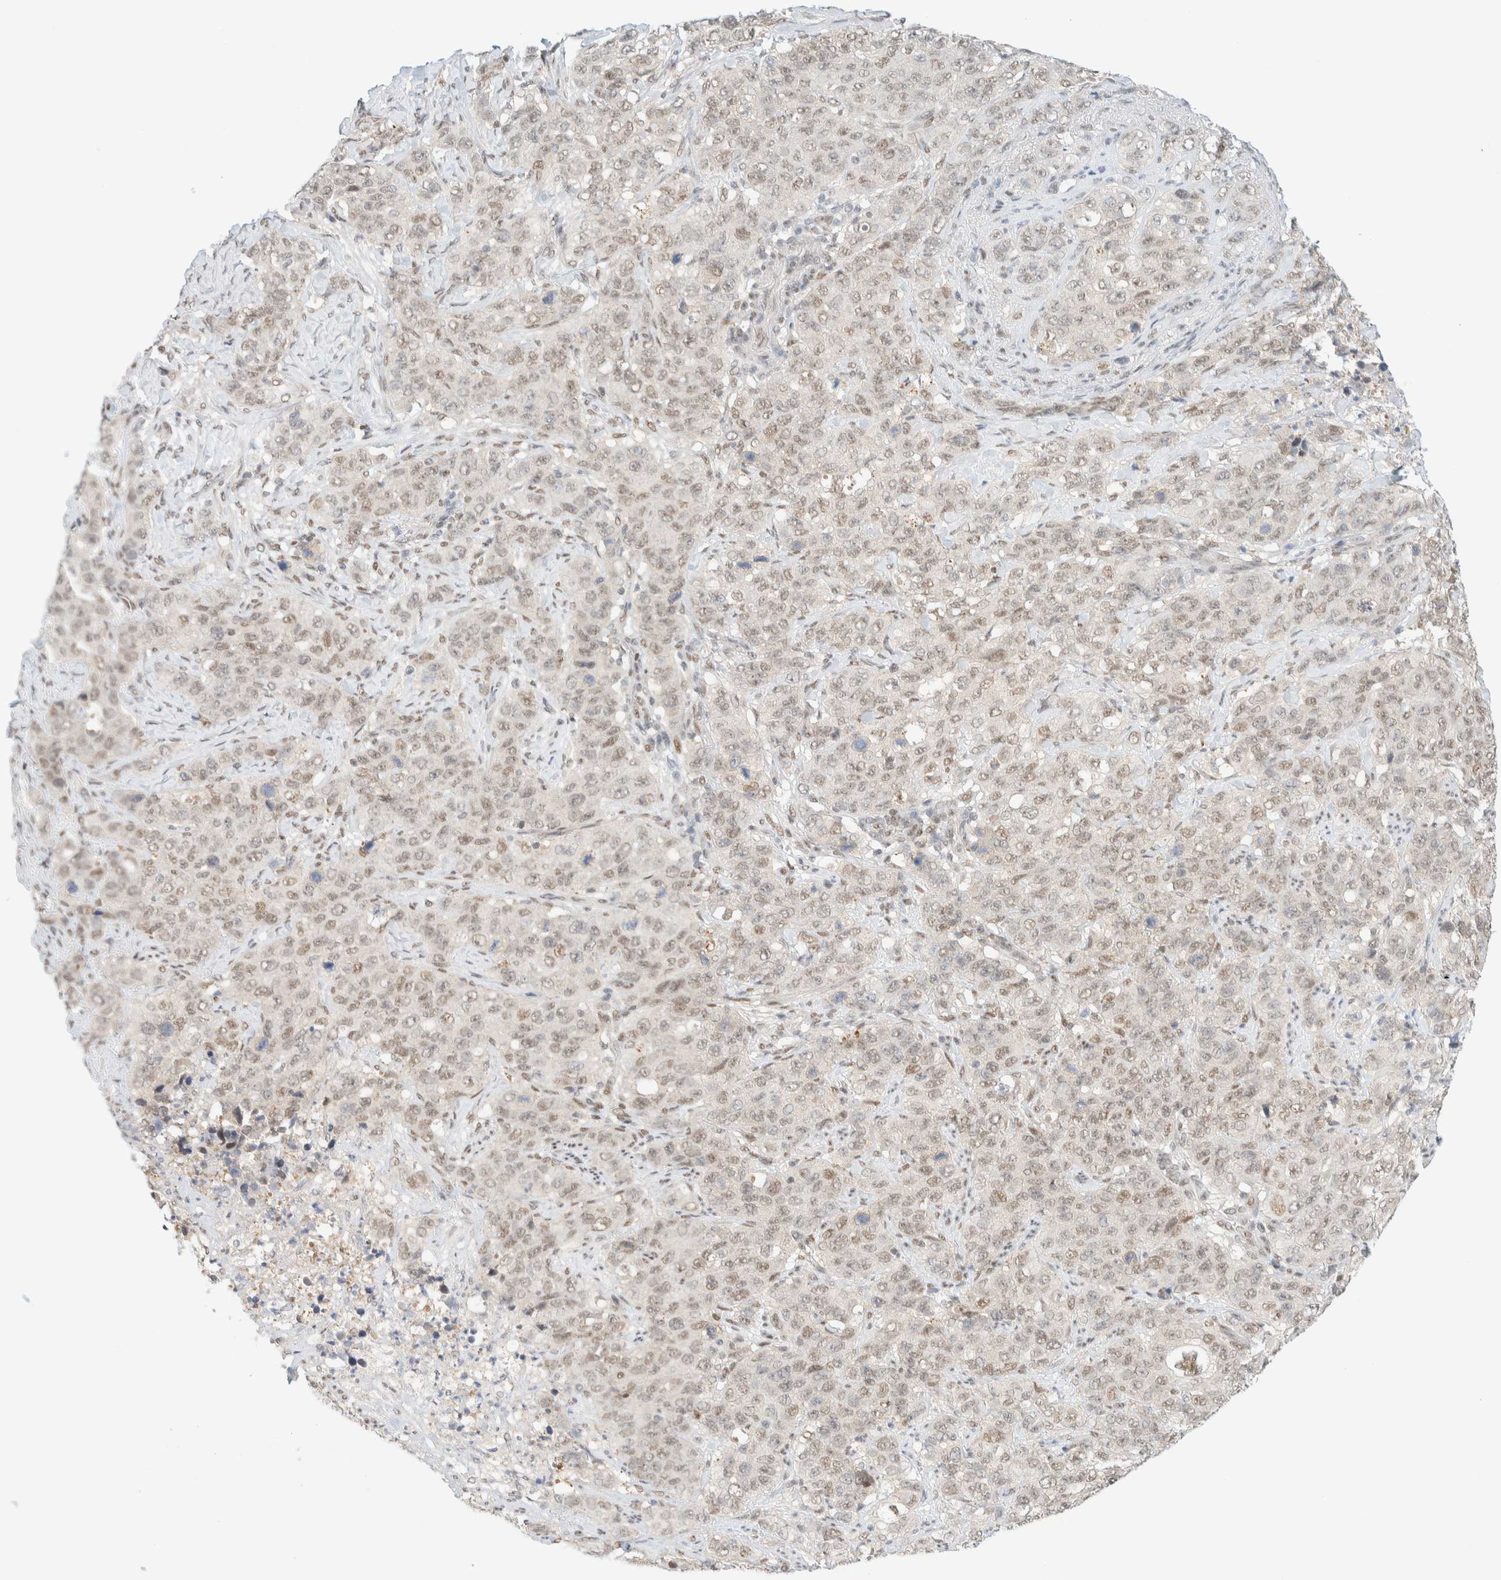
{"staining": {"intensity": "weak", "quantity": "<25%", "location": "nuclear"}, "tissue": "stomach cancer", "cell_type": "Tumor cells", "image_type": "cancer", "snomed": [{"axis": "morphology", "description": "Adenocarcinoma, NOS"}, {"axis": "topography", "description": "Stomach"}], "caption": "DAB (3,3'-diaminobenzidine) immunohistochemical staining of stomach cancer exhibits no significant positivity in tumor cells. The staining is performed using DAB brown chromogen with nuclei counter-stained in using hematoxylin.", "gene": "PYGO2", "patient": {"sex": "male", "age": 48}}